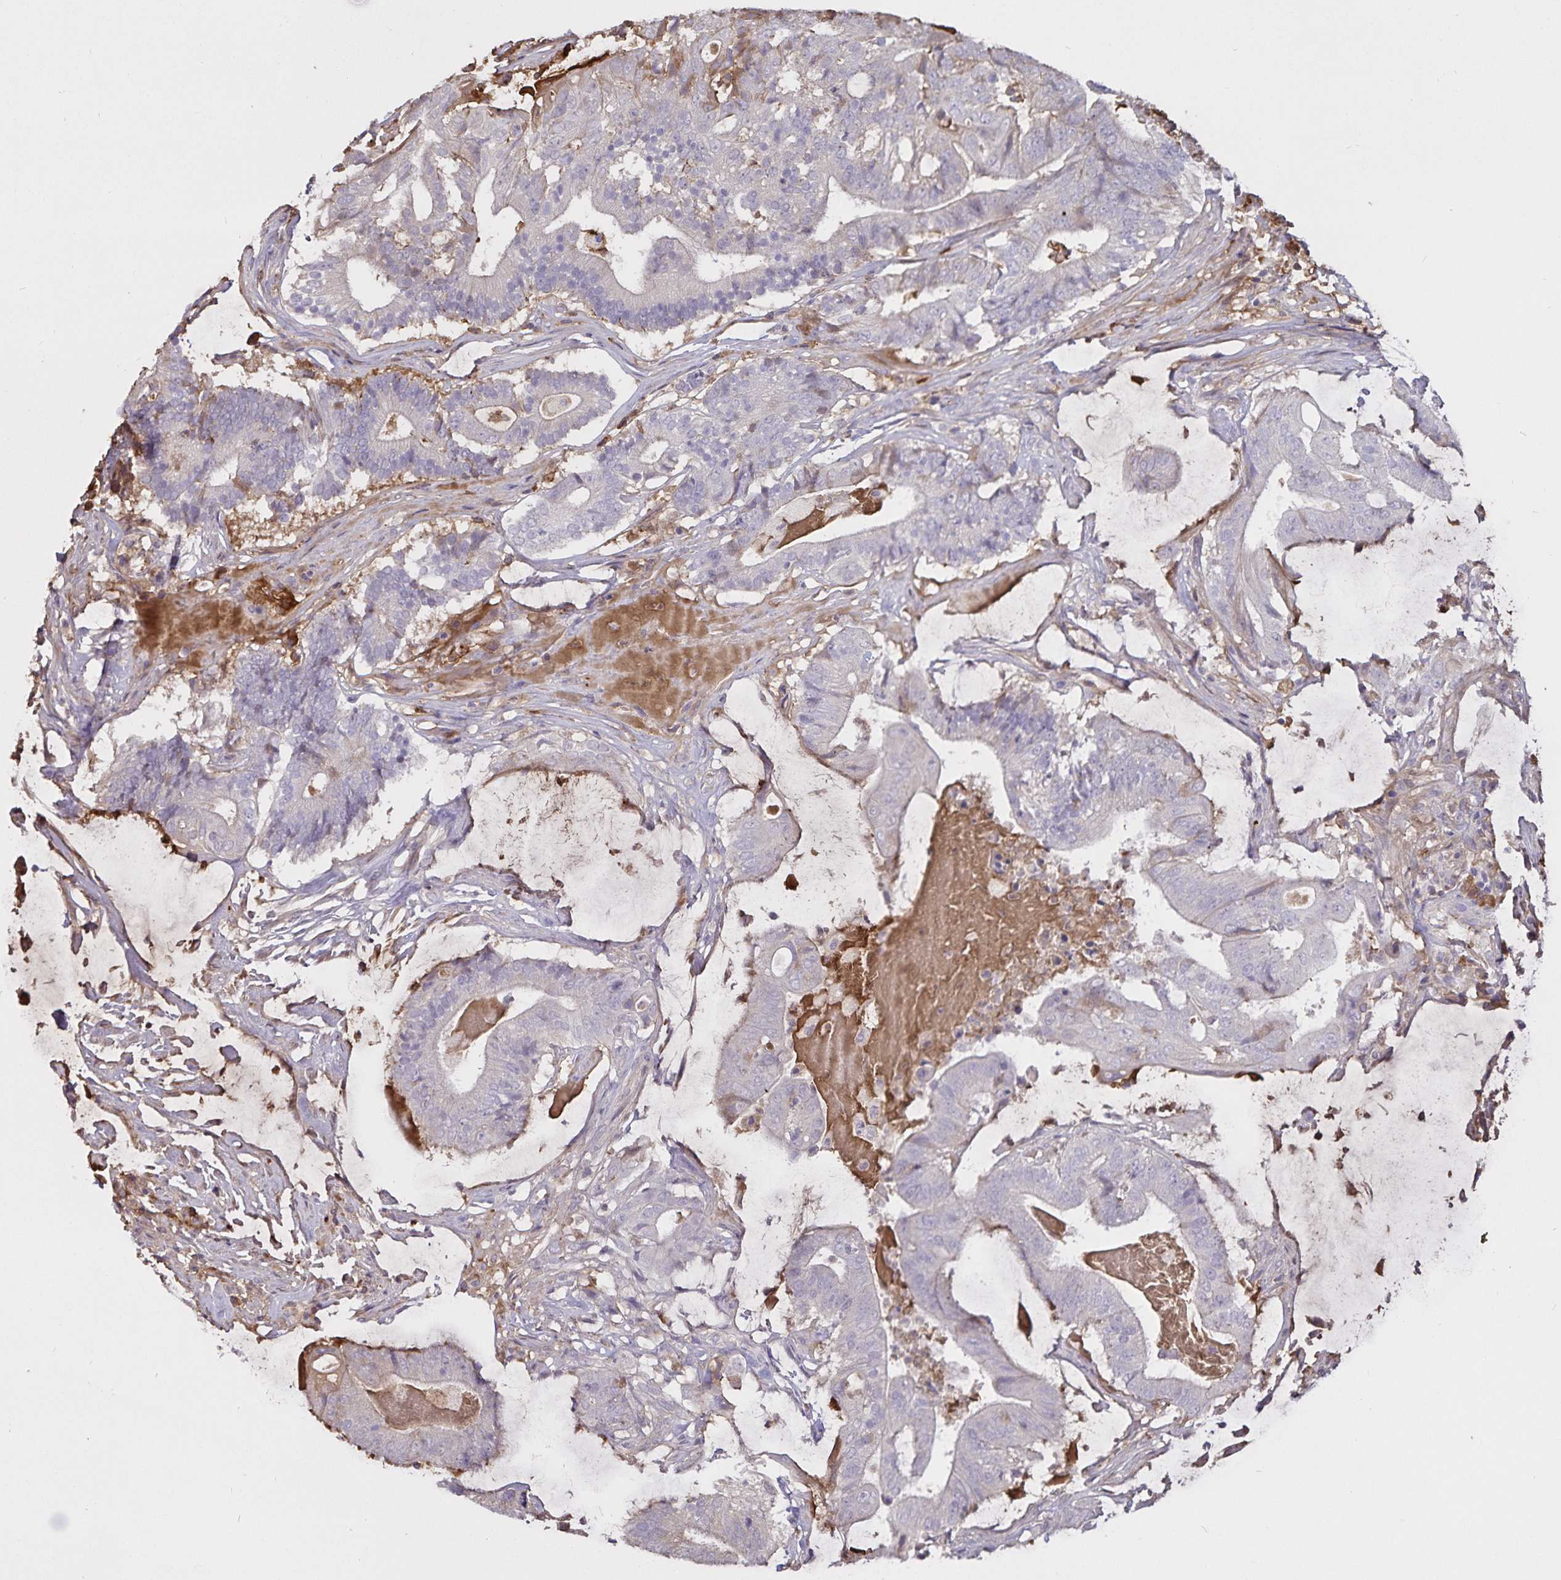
{"staining": {"intensity": "weak", "quantity": "<25%", "location": "cytoplasmic/membranous"}, "tissue": "colorectal cancer", "cell_type": "Tumor cells", "image_type": "cancer", "snomed": [{"axis": "morphology", "description": "Adenocarcinoma, NOS"}, {"axis": "topography", "description": "Colon"}], "caption": "Photomicrograph shows no protein expression in tumor cells of colorectal cancer (adenocarcinoma) tissue.", "gene": "FGG", "patient": {"sex": "female", "age": 43}}